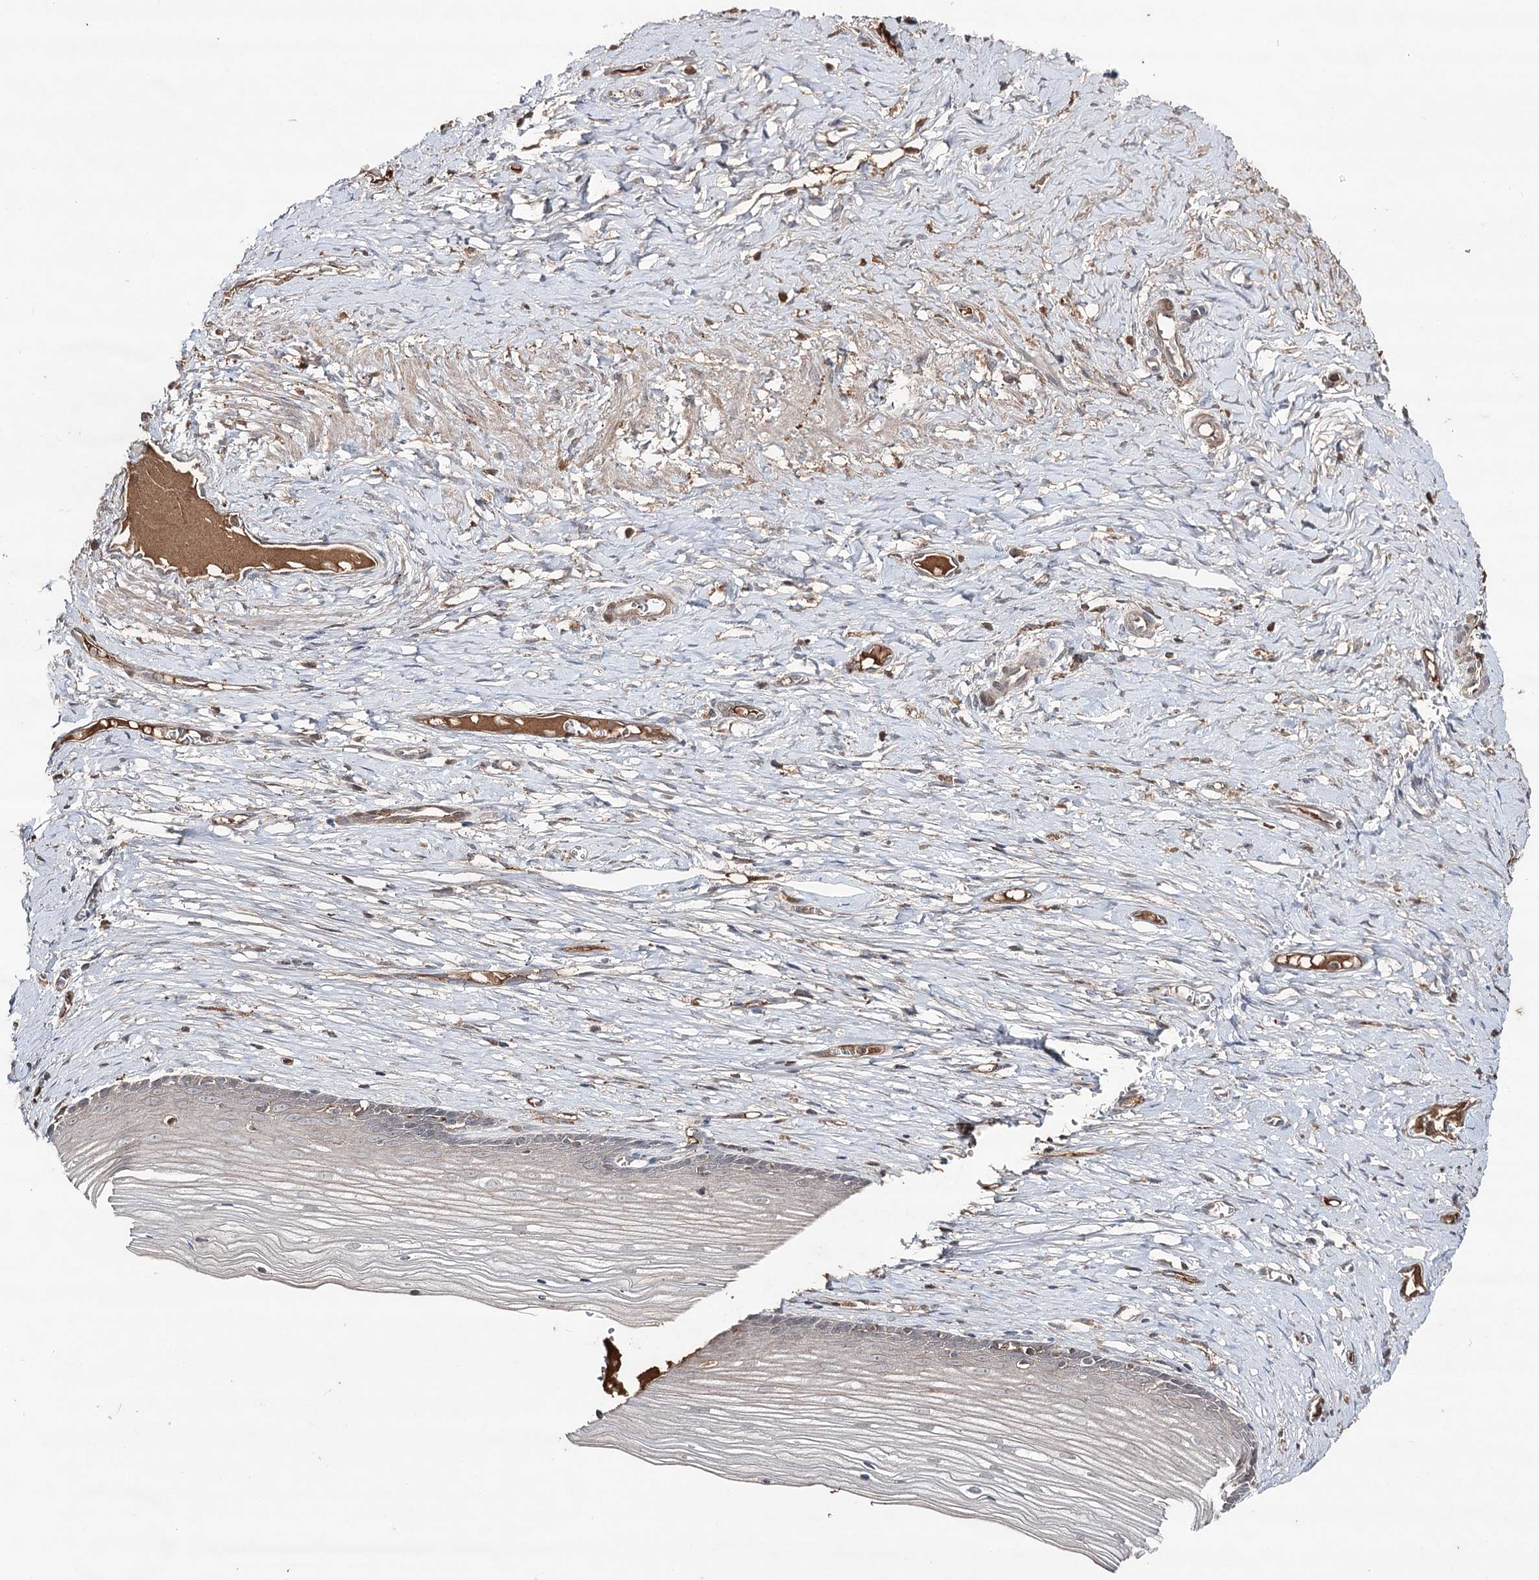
{"staining": {"intensity": "negative", "quantity": "none", "location": "none"}, "tissue": "cervix", "cell_type": "Glandular cells", "image_type": "normal", "snomed": [{"axis": "morphology", "description": "Normal tissue, NOS"}, {"axis": "topography", "description": "Cervix"}], "caption": "This image is of normal cervix stained with immunohistochemistry to label a protein in brown with the nuclei are counter-stained blue. There is no expression in glandular cells.", "gene": "SYNGR3", "patient": {"sex": "female", "age": 42}}